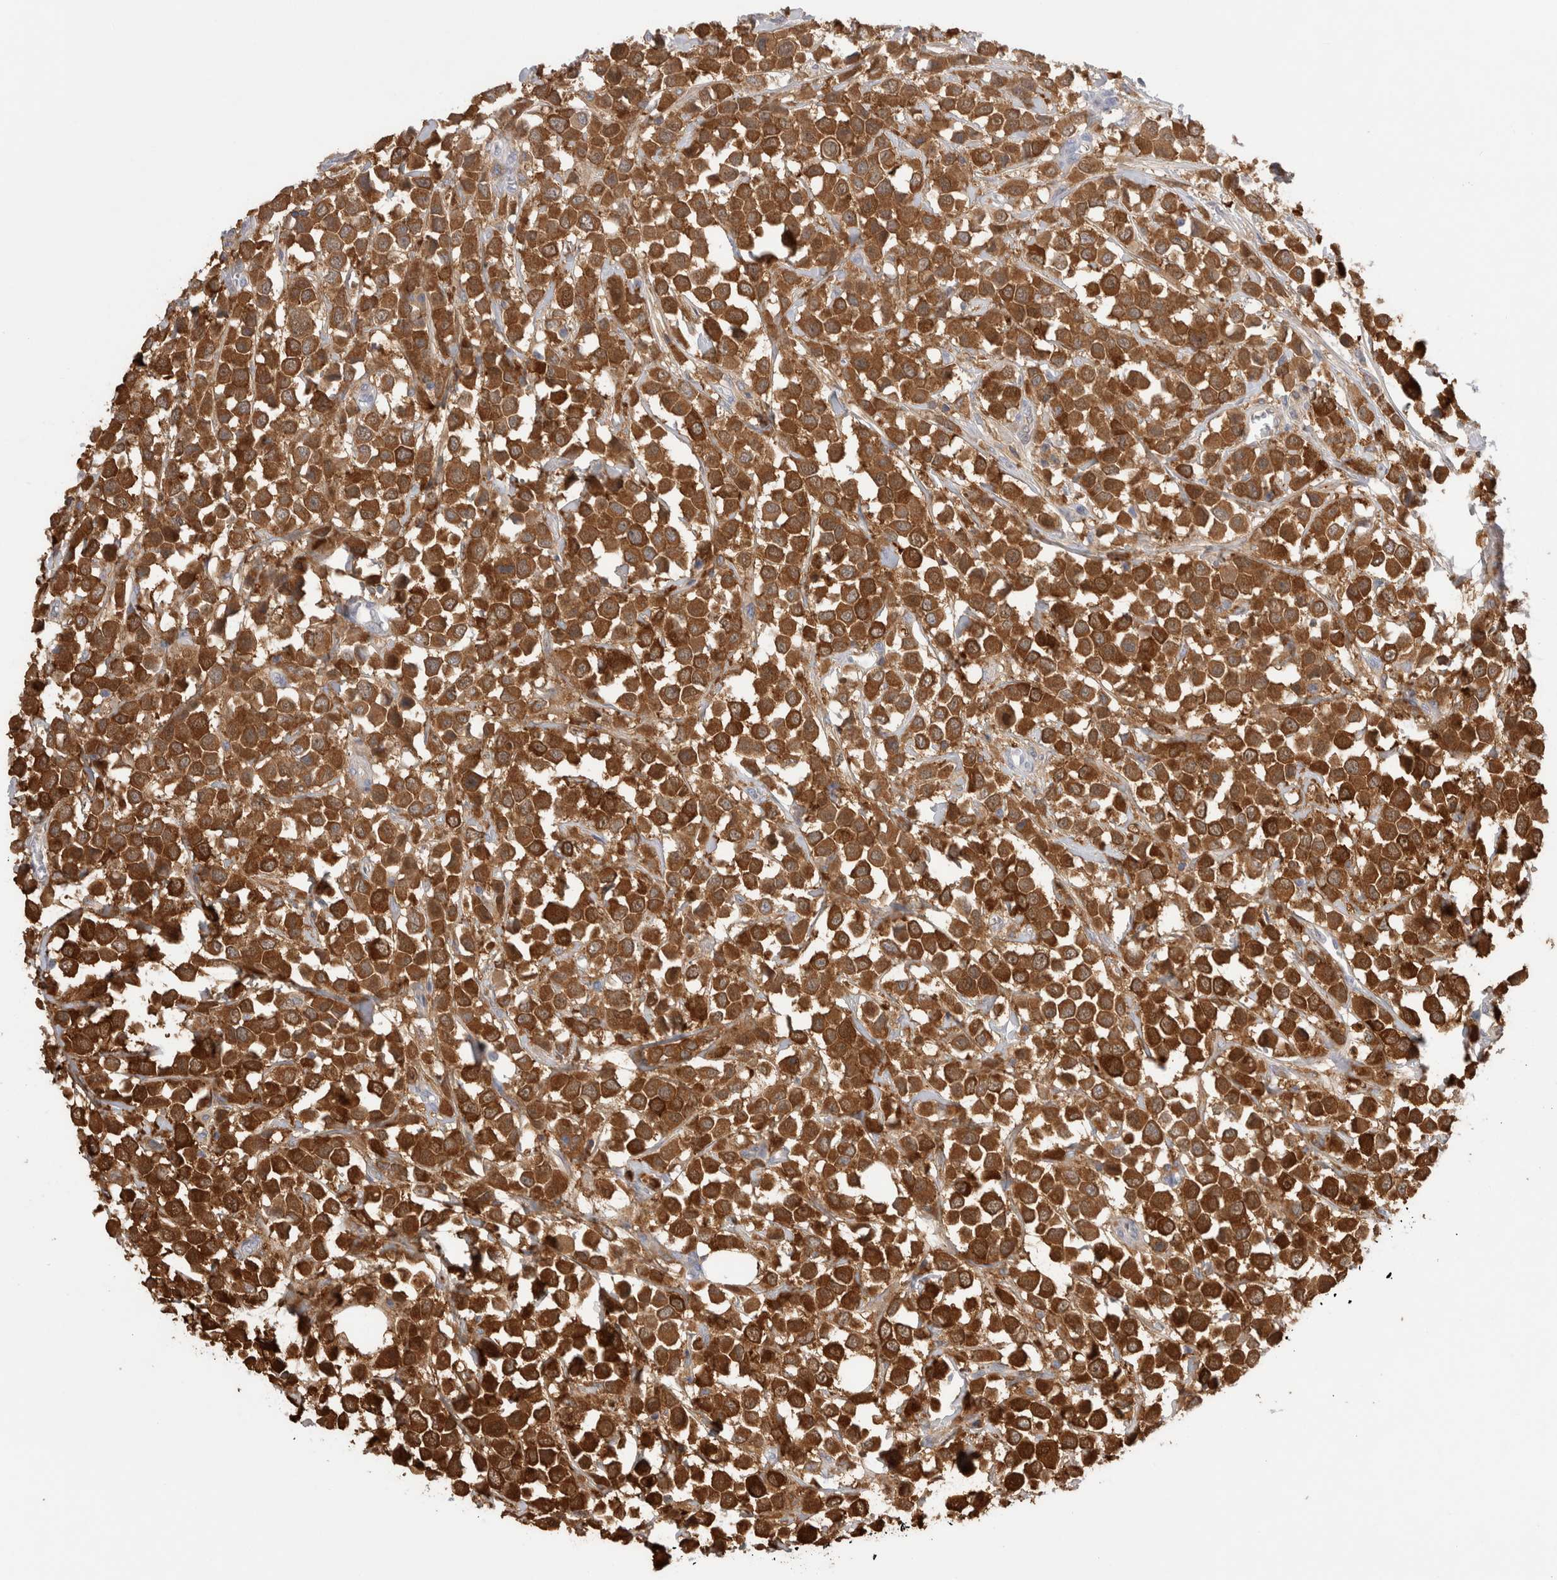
{"staining": {"intensity": "strong", "quantity": ">75%", "location": "cytoplasmic/membranous"}, "tissue": "breast cancer", "cell_type": "Tumor cells", "image_type": "cancer", "snomed": [{"axis": "morphology", "description": "Duct carcinoma"}, {"axis": "topography", "description": "Breast"}], "caption": "Immunohistochemistry (IHC) staining of breast invasive ductal carcinoma, which shows high levels of strong cytoplasmic/membranous staining in about >75% of tumor cells indicating strong cytoplasmic/membranous protein staining. The staining was performed using DAB (3,3'-diaminobenzidine) (brown) for protein detection and nuclei were counterstained in hematoxylin (blue).", "gene": "NAPEPLD", "patient": {"sex": "female", "age": 61}}